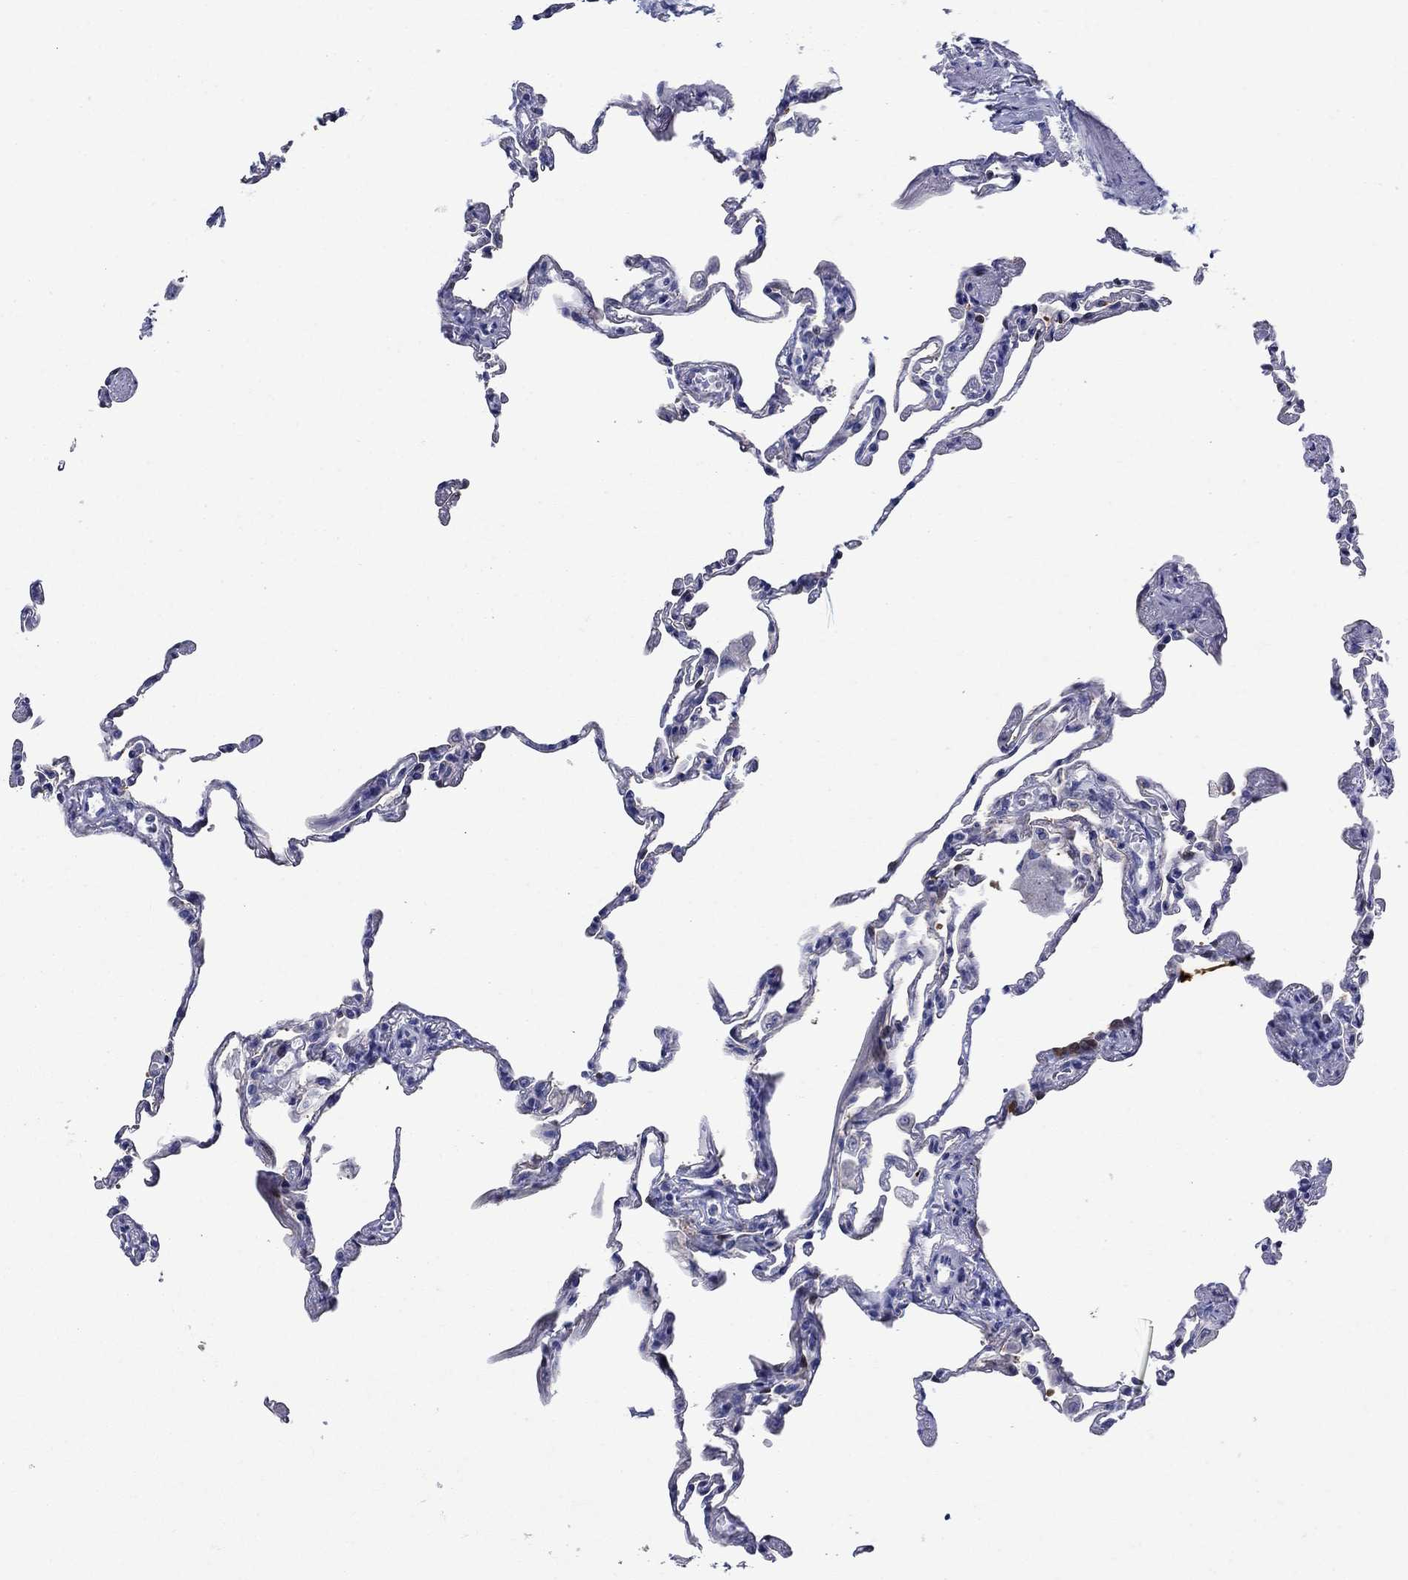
{"staining": {"intensity": "negative", "quantity": "none", "location": "none"}, "tissue": "lung", "cell_type": "Alveolar cells", "image_type": "normal", "snomed": [{"axis": "morphology", "description": "Normal tissue, NOS"}, {"axis": "topography", "description": "Lung"}], "caption": "DAB immunohistochemical staining of benign human lung demonstrates no significant expression in alveolar cells.", "gene": "SULT2B1", "patient": {"sex": "female", "age": 57}}